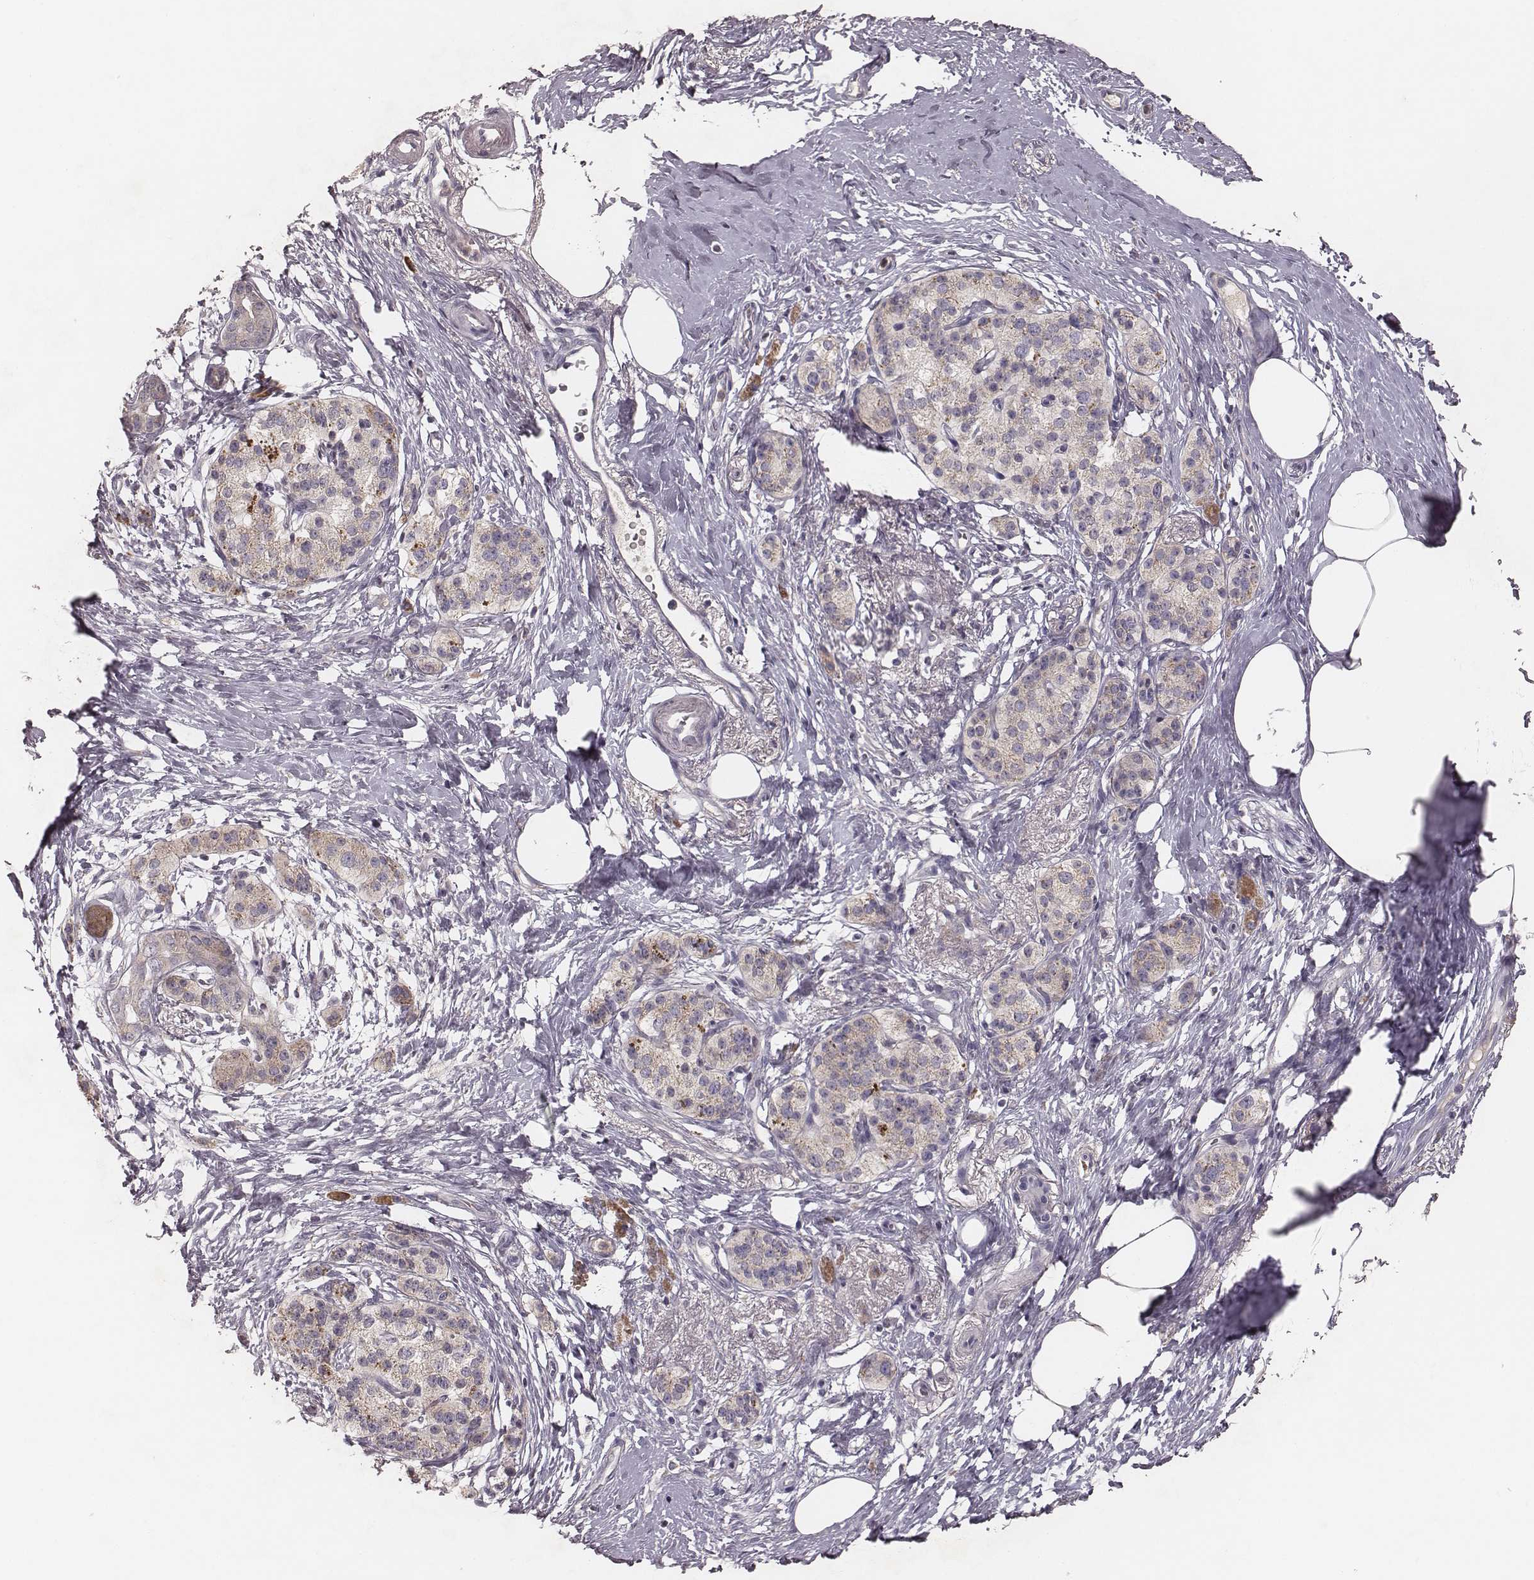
{"staining": {"intensity": "moderate", "quantity": "<25%", "location": "cytoplasmic/membranous"}, "tissue": "pancreatic cancer", "cell_type": "Tumor cells", "image_type": "cancer", "snomed": [{"axis": "morphology", "description": "Adenocarcinoma, NOS"}, {"axis": "topography", "description": "Pancreas"}], "caption": "A high-resolution image shows immunohistochemistry (IHC) staining of adenocarcinoma (pancreatic), which shows moderate cytoplasmic/membranous expression in approximately <25% of tumor cells.", "gene": "P2RX5", "patient": {"sex": "female", "age": 72}}